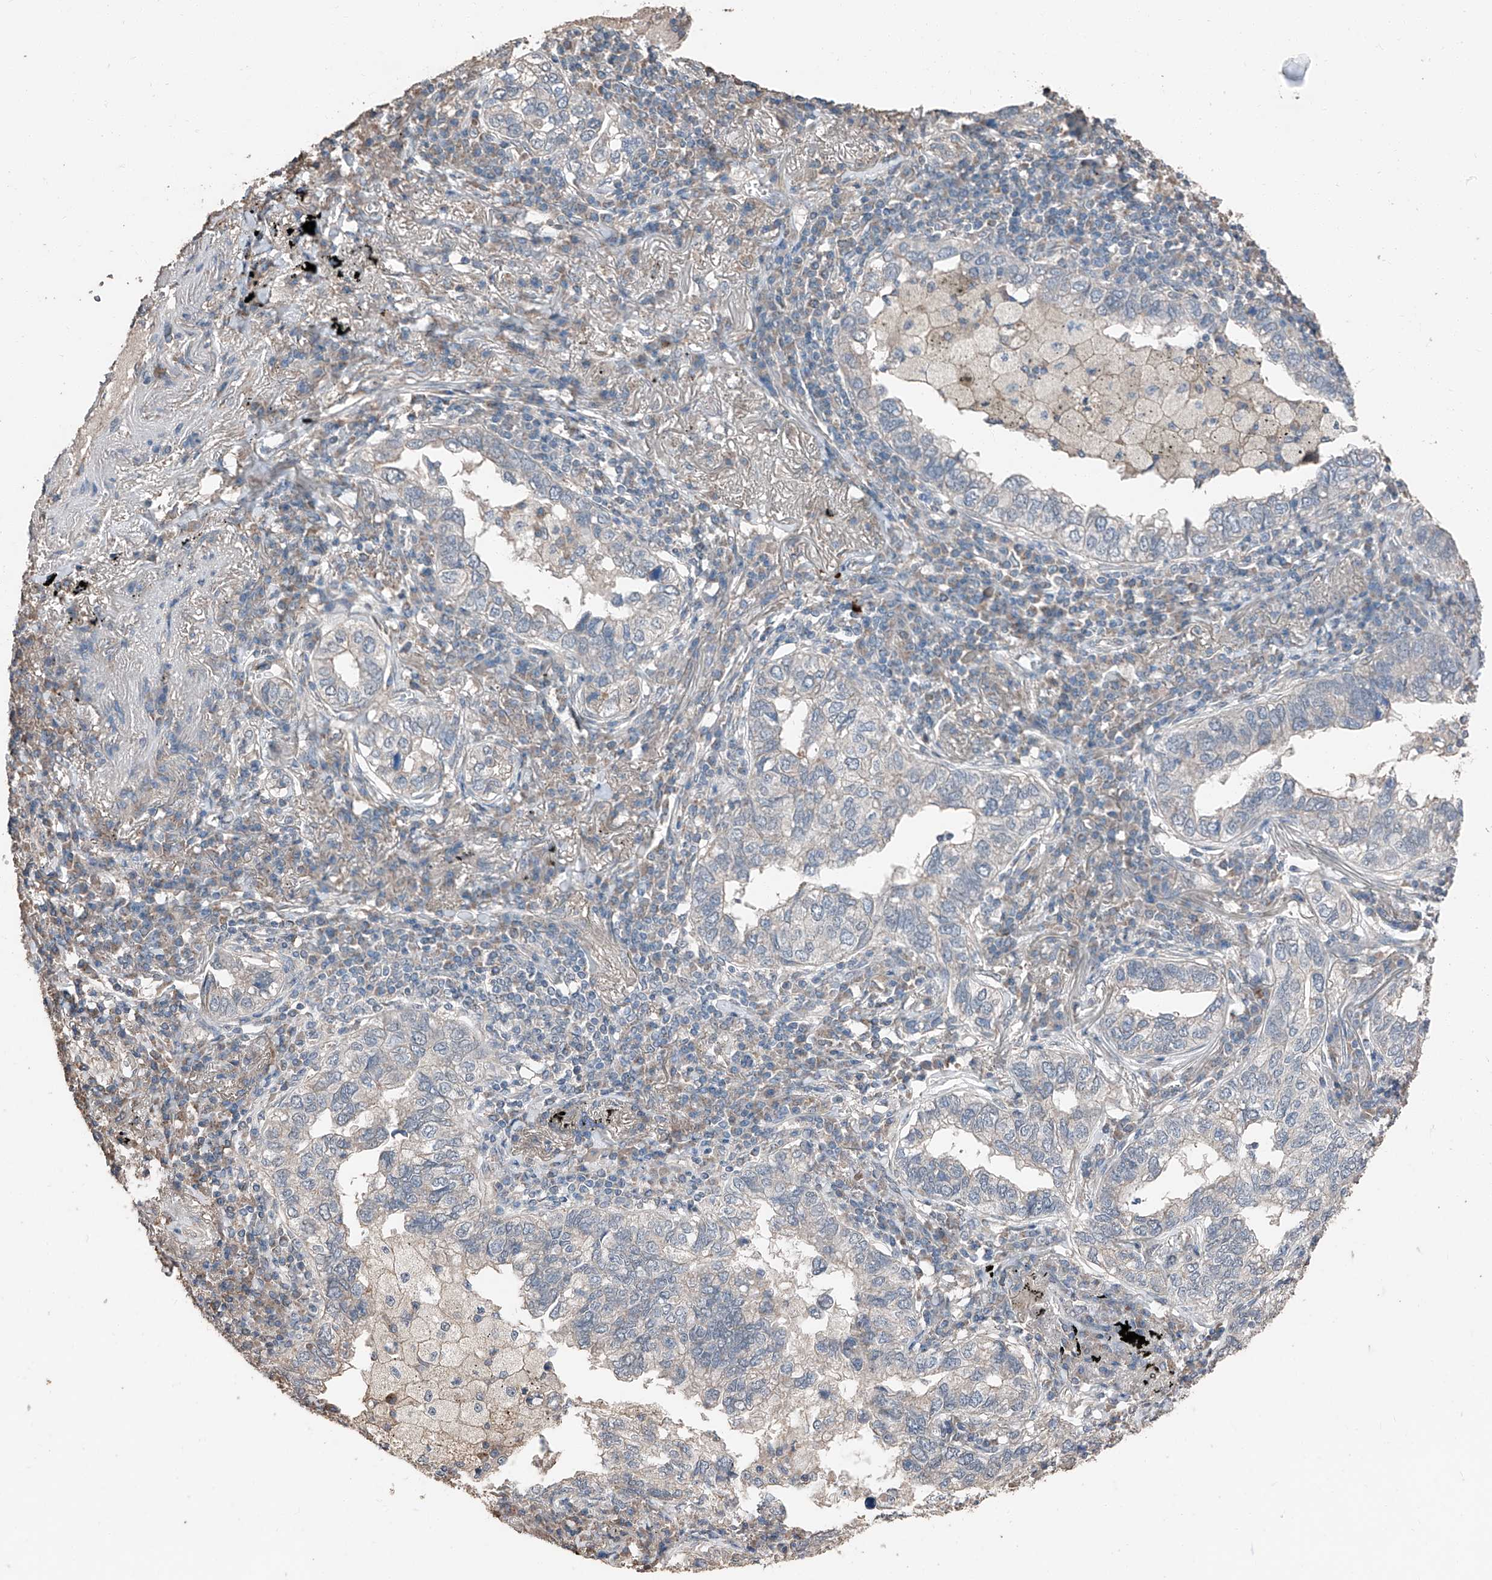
{"staining": {"intensity": "negative", "quantity": "none", "location": "none"}, "tissue": "lung cancer", "cell_type": "Tumor cells", "image_type": "cancer", "snomed": [{"axis": "morphology", "description": "Adenocarcinoma, NOS"}, {"axis": "topography", "description": "Lung"}], "caption": "DAB immunohistochemical staining of human adenocarcinoma (lung) shows no significant positivity in tumor cells.", "gene": "MAMLD1", "patient": {"sex": "male", "age": 65}}